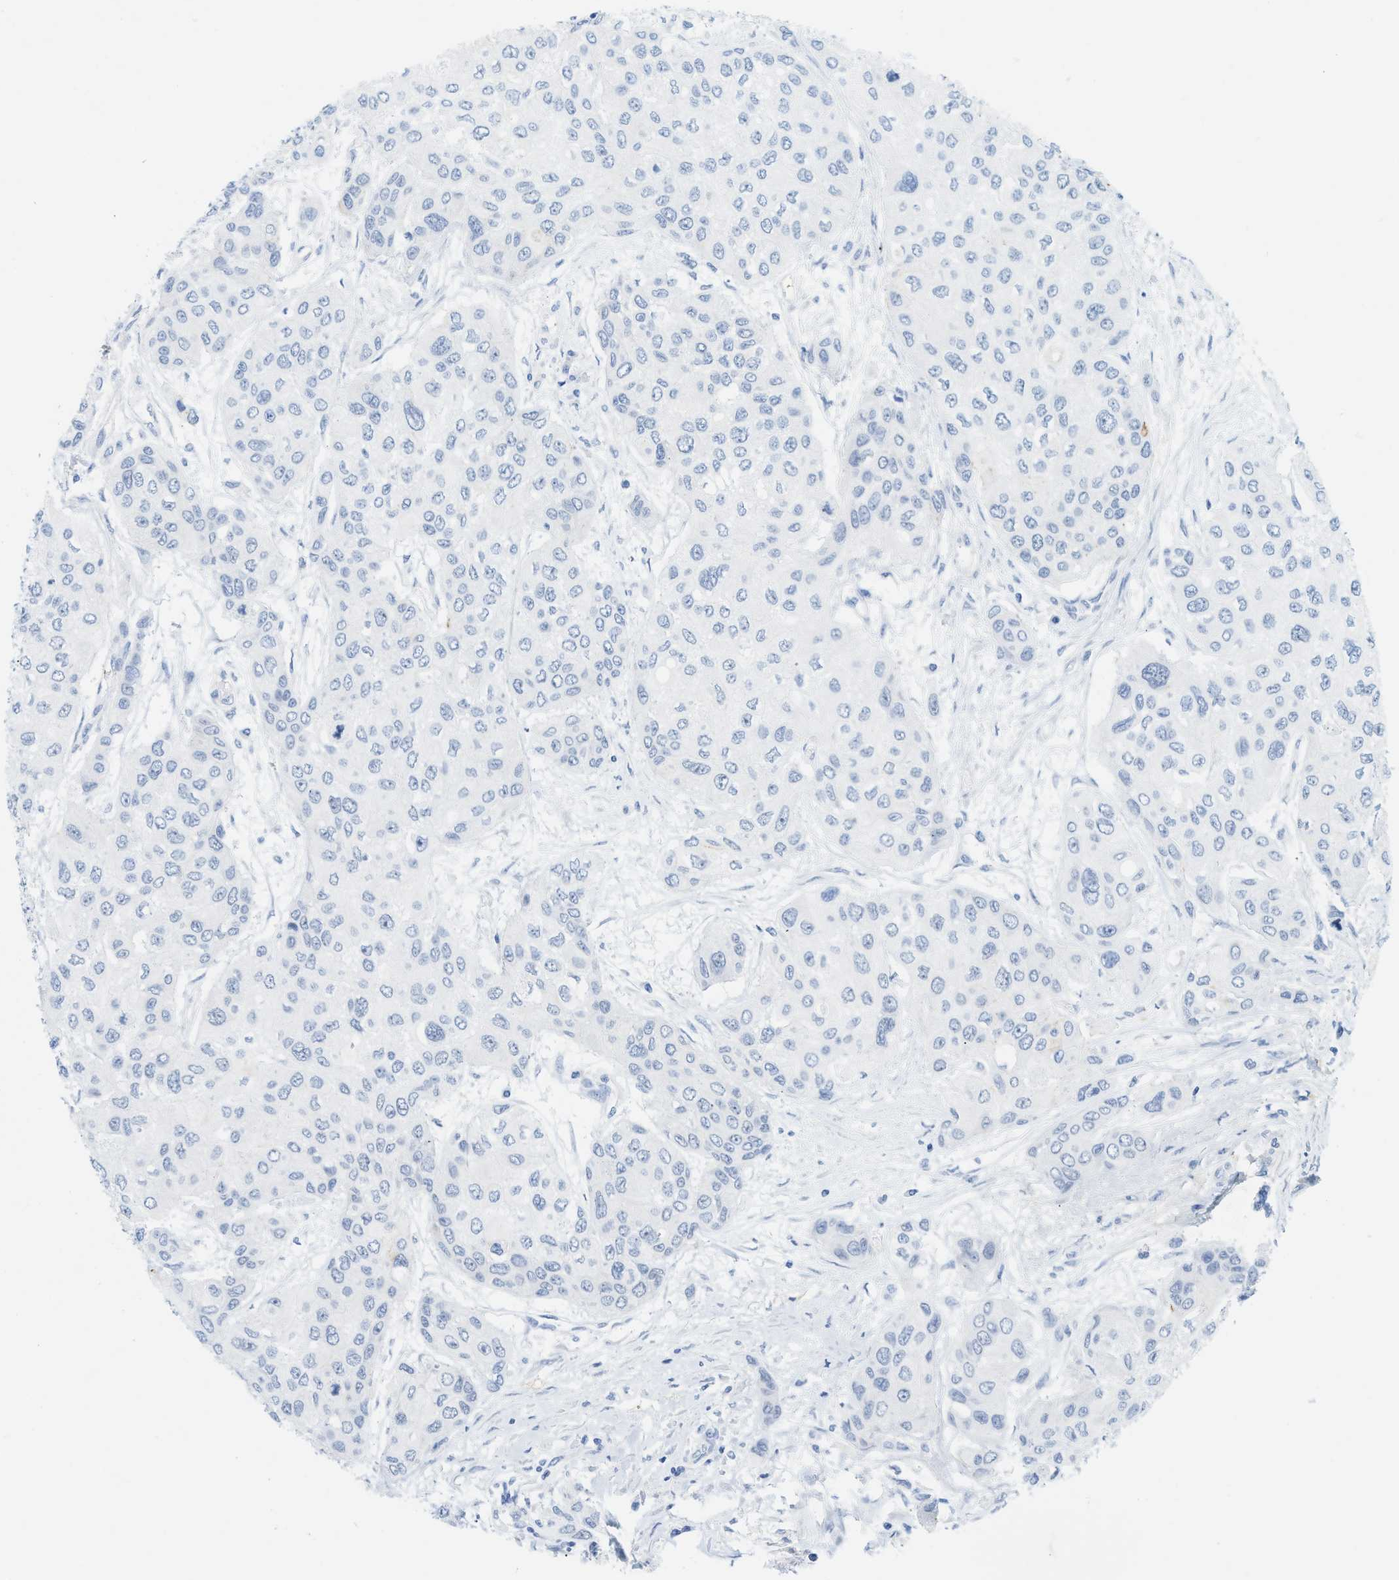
{"staining": {"intensity": "negative", "quantity": "none", "location": "none"}, "tissue": "urothelial cancer", "cell_type": "Tumor cells", "image_type": "cancer", "snomed": [{"axis": "morphology", "description": "Urothelial carcinoma, High grade"}, {"axis": "topography", "description": "Urinary bladder"}], "caption": "IHC micrograph of neoplastic tissue: urothelial carcinoma (high-grade) stained with DAB exhibits no significant protein staining in tumor cells. The staining was performed using DAB to visualize the protein expression in brown, while the nuclei were stained in blue with hematoxylin (Magnification: 20x).", "gene": "HLTF", "patient": {"sex": "female", "age": 56}}